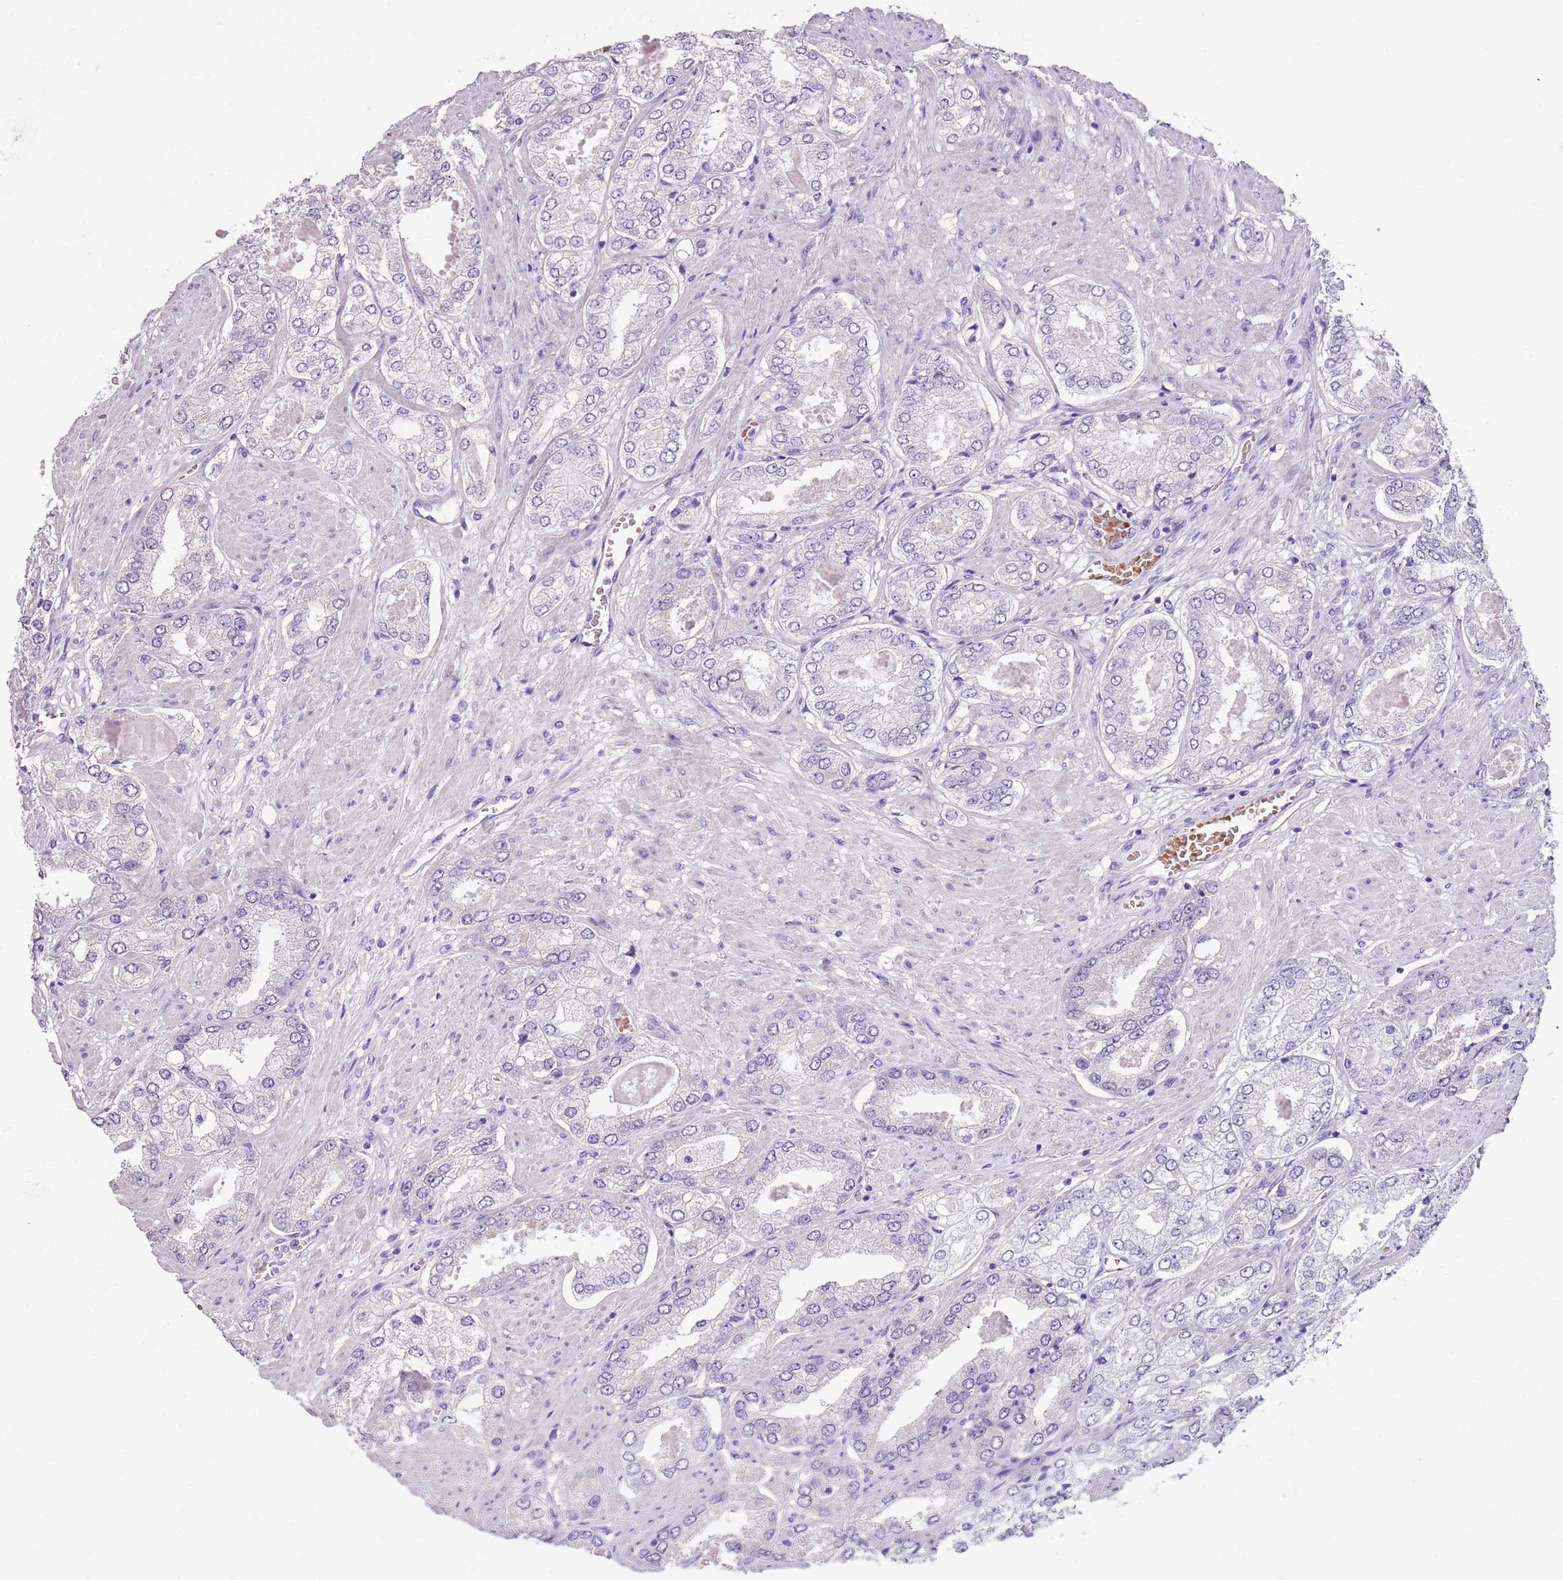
{"staining": {"intensity": "negative", "quantity": "none", "location": "none"}, "tissue": "prostate cancer", "cell_type": "Tumor cells", "image_type": "cancer", "snomed": [{"axis": "morphology", "description": "Adenocarcinoma, High grade"}, {"axis": "topography", "description": "Prostate"}], "caption": "Image shows no protein staining in tumor cells of adenocarcinoma (high-grade) (prostate) tissue.", "gene": "SPESP1", "patient": {"sex": "male", "age": 68}}